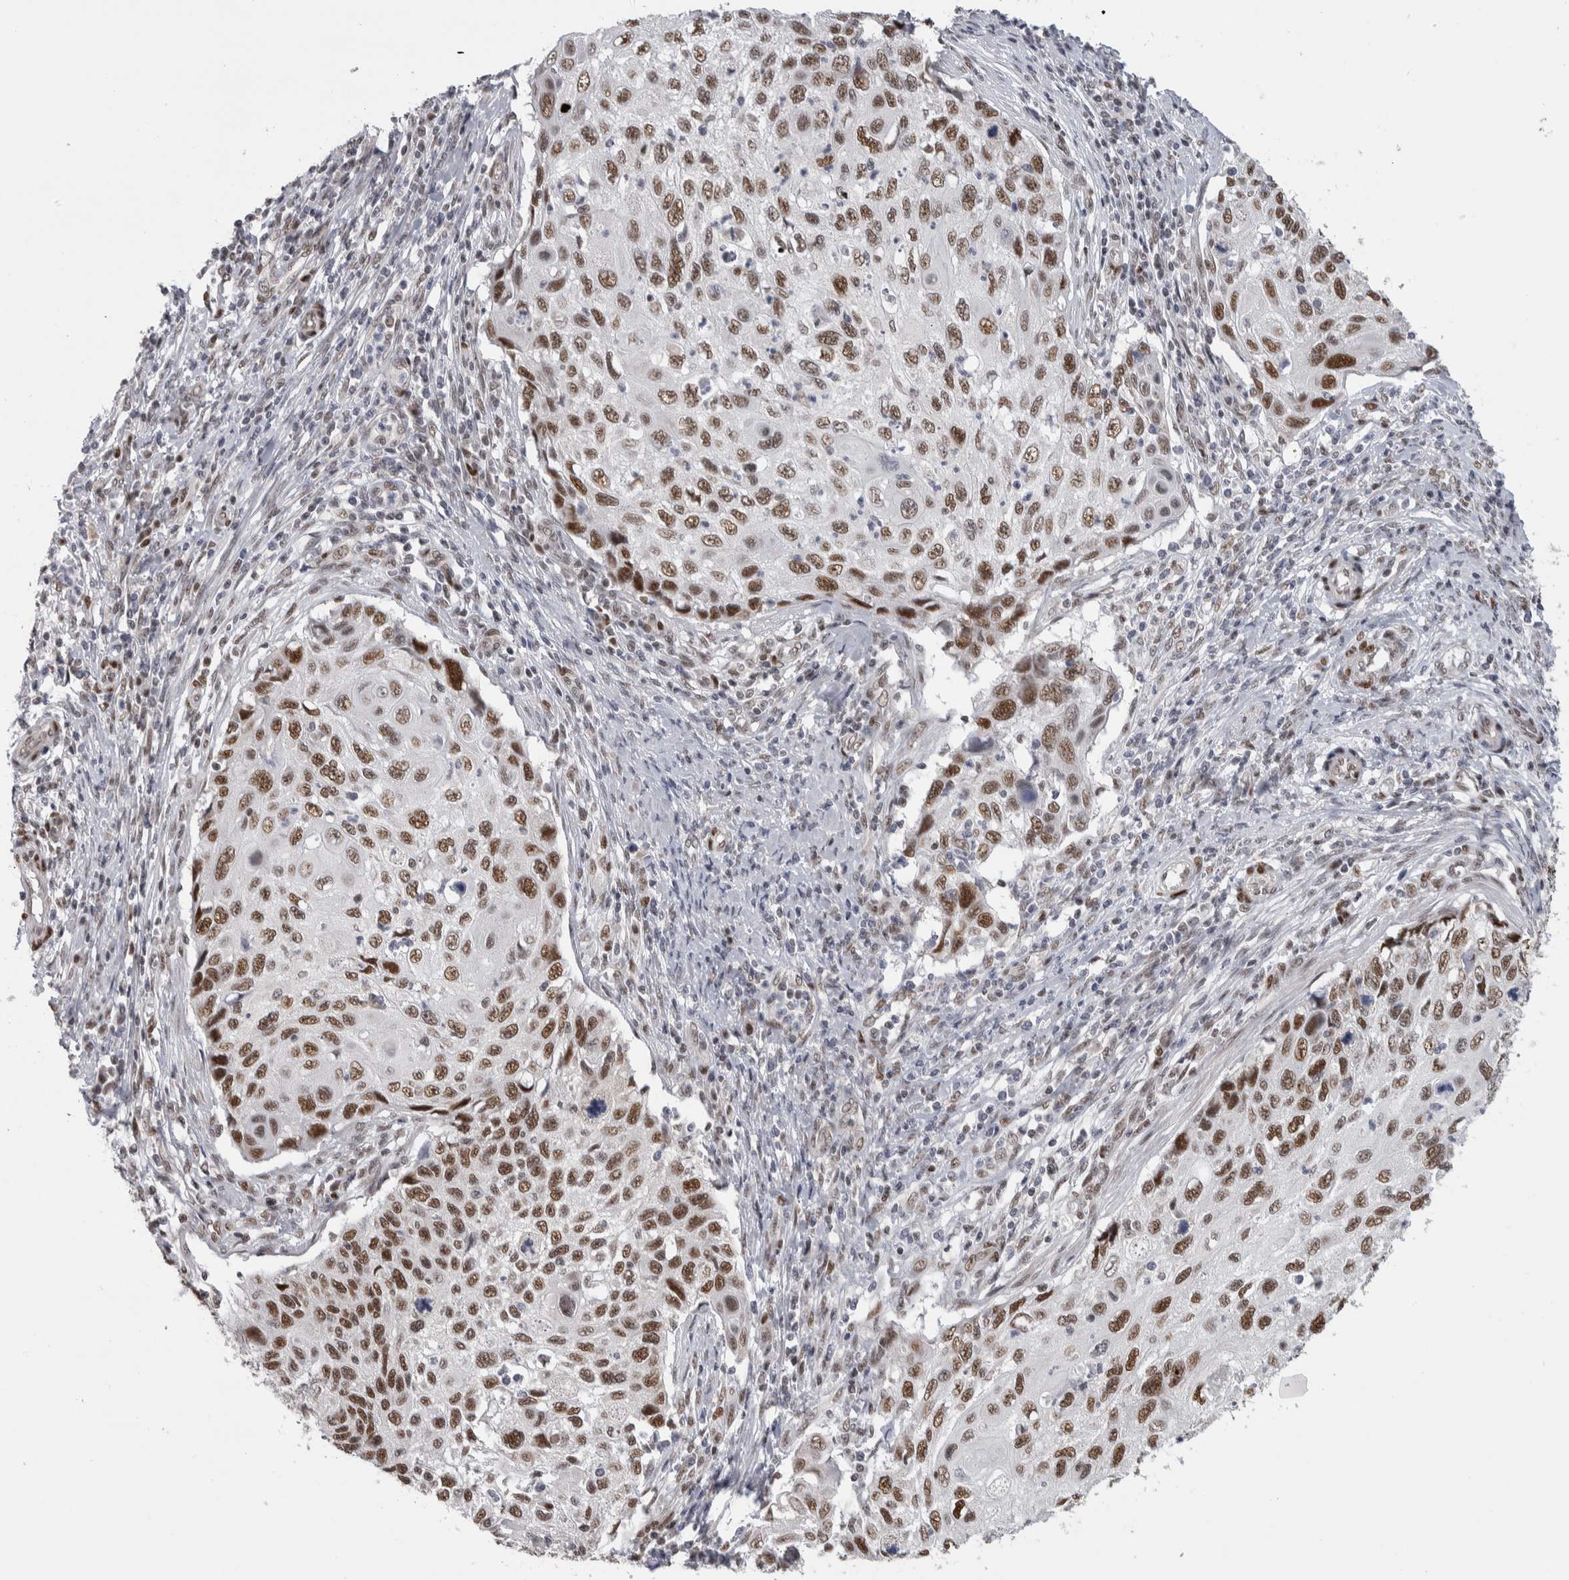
{"staining": {"intensity": "strong", "quantity": ">75%", "location": "nuclear"}, "tissue": "cervical cancer", "cell_type": "Tumor cells", "image_type": "cancer", "snomed": [{"axis": "morphology", "description": "Squamous cell carcinoma, NOS"}, {"axis": "topography", "description": "Cervix"}], "caption": "This is a micrograph of immunohistochemistry staining of cervical squamous cell carcinoma, which shows strong staining in the nuclear of tumor cells.", "gene": "HEXIM2", "patient": {"sex": "female", "age": 70}}